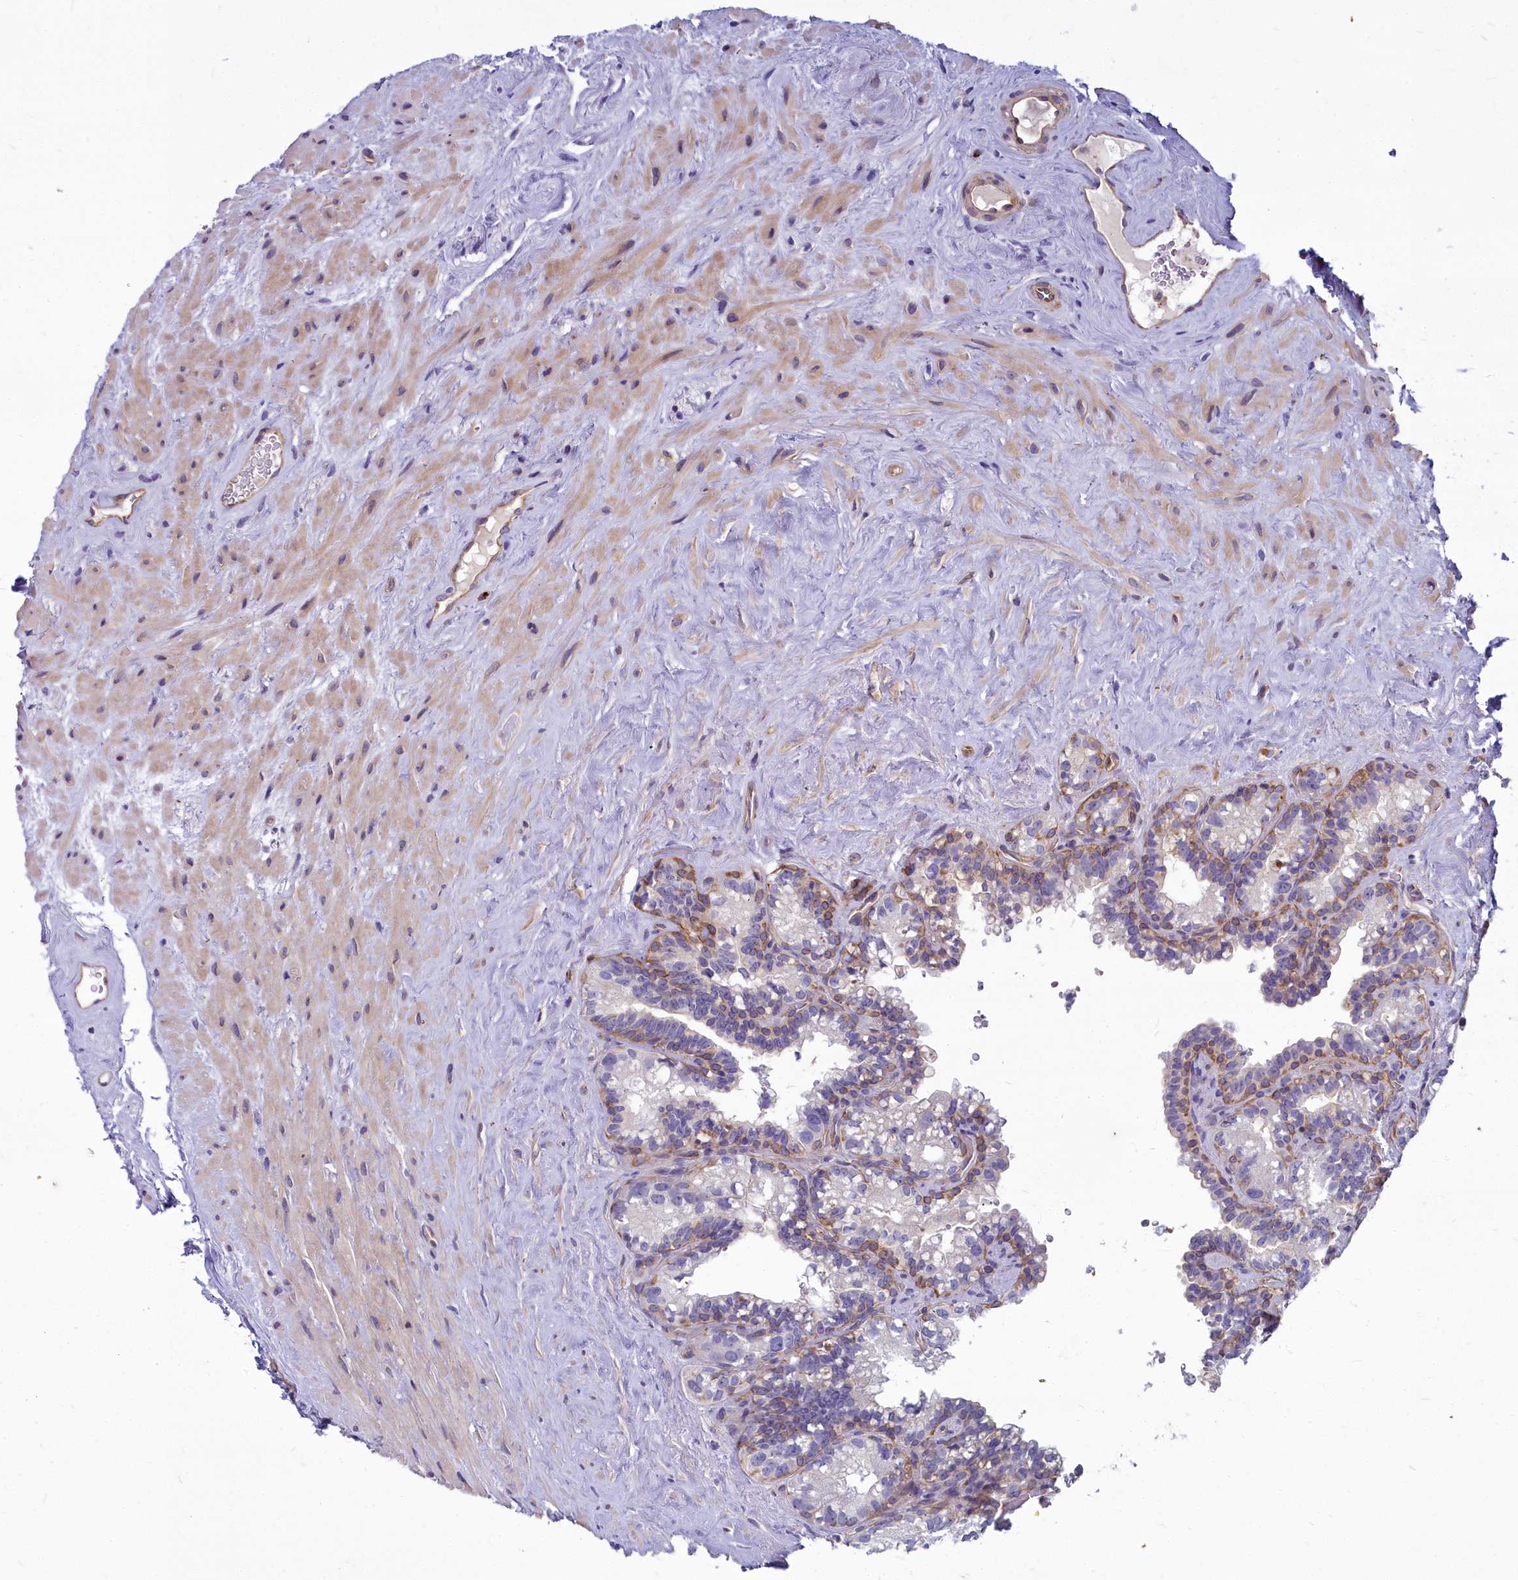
{"staining": {"intensity": "moderate", "quantity": "<25%", "location": "cytoplasmic/membranous"}, "tissue": "seminal vesicle", "cell_type": "Glandular cells", "image_type": "normal", "snomed": [{"axis": "morphology", "description": "Normal tissue, NOS"}, {"axis": "topography", "description": "Prostate"}, {"axis": "topography", "description": "Seminal veicle"}], "caption": "Unremarkable seminal vesicle was stained to show a protein in brown. There is low levels of moderate cytoplasmic/membranous expression in approximately <25% of glandular cells. (Brightfield microscopy of DAB IHC at high magnification).", "gene": "HLA", "patient": {"sex": "male", "age": 79}}